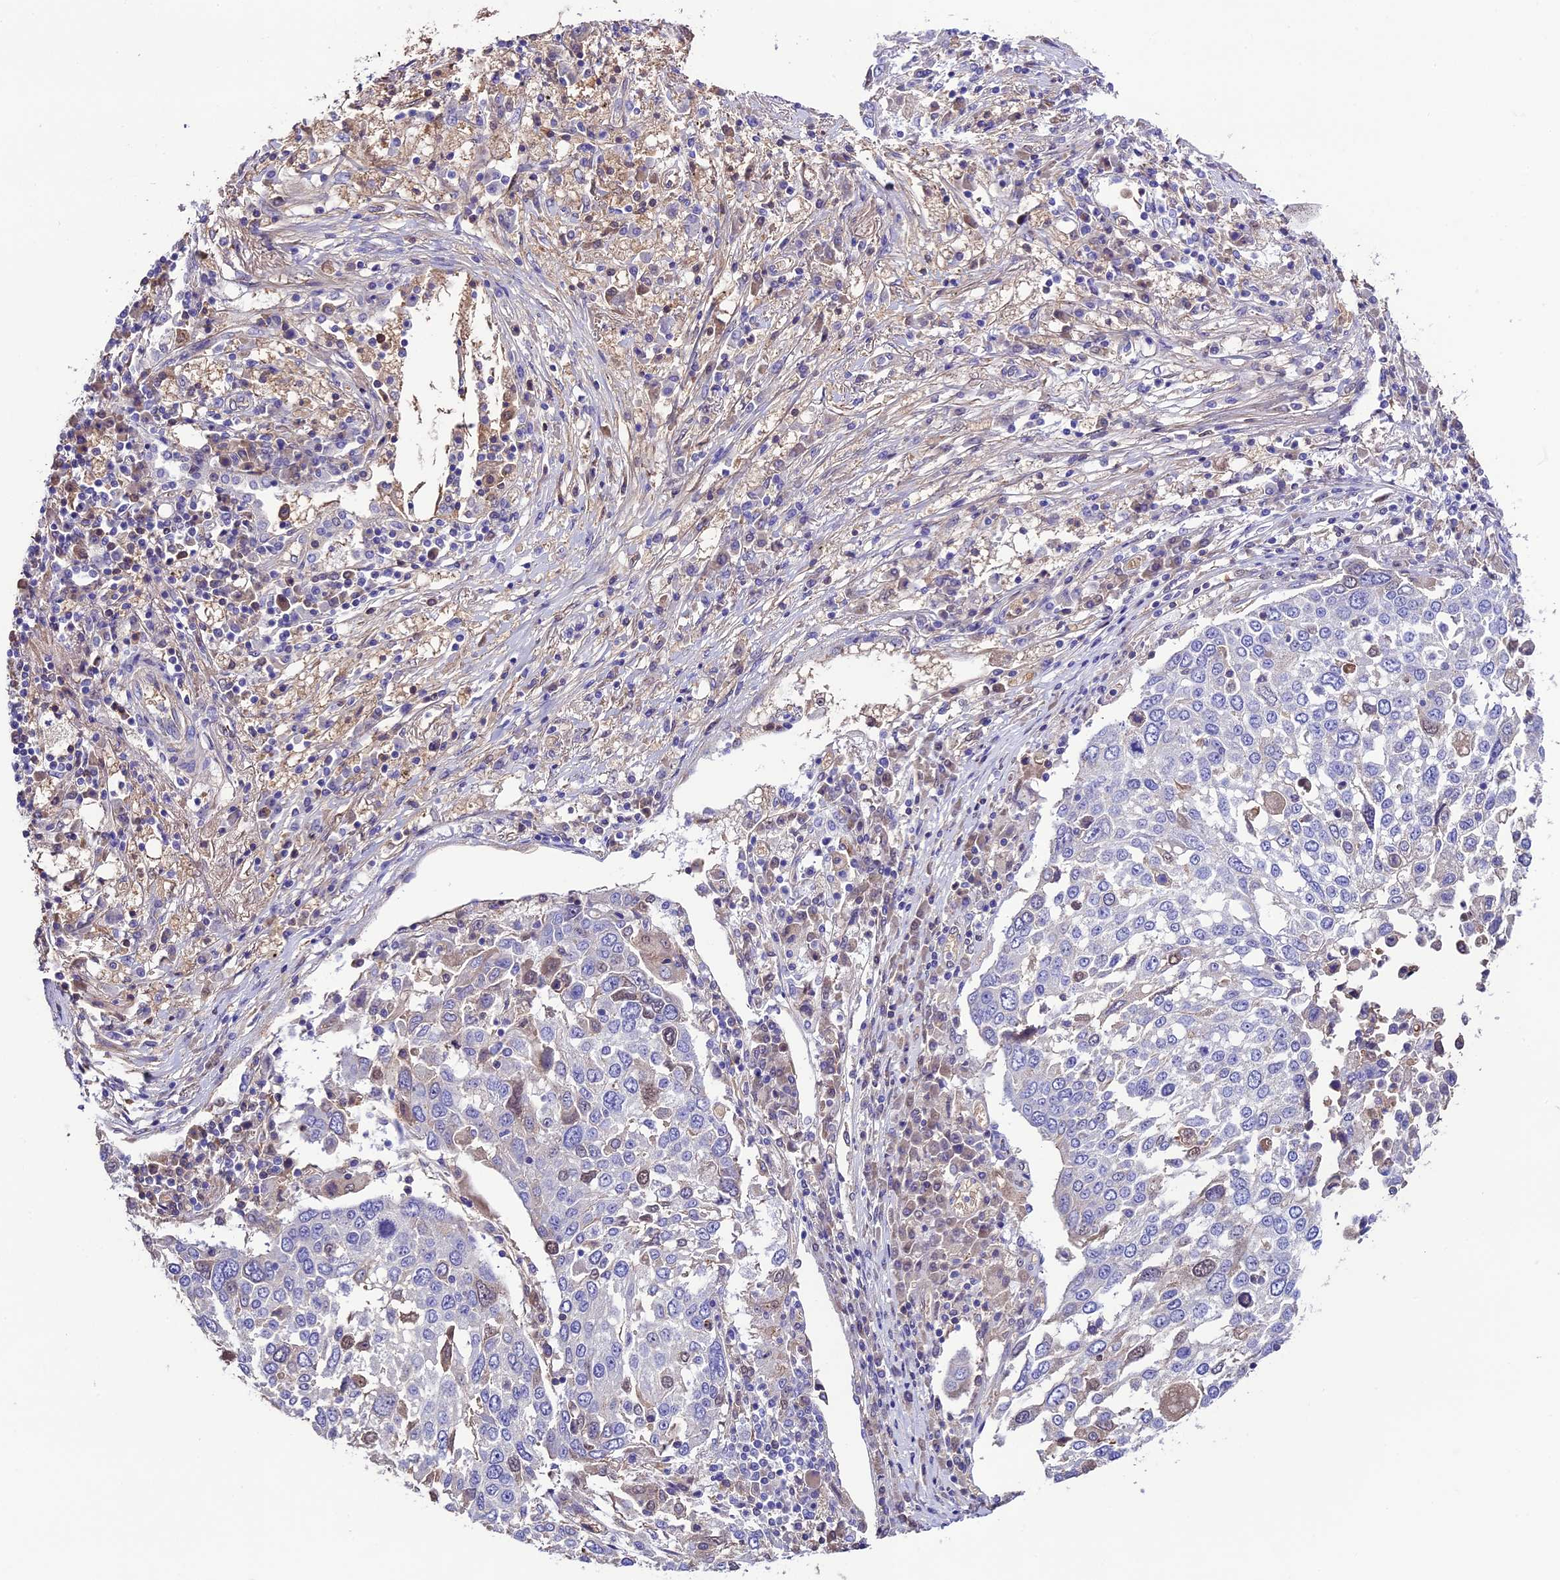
{"staining": {"intensity": "weak", "quantity": "<25%", "location": "nuclear"}, "tissue": "lung cancer", "cell_type": "Tumor cells", "image_type": "cancer", "snomed": [{"axis": "morphology", "description": "Squamous cell carcinoma, NOS"}, {"axis": "topography", "description": "Lung"}], "caption": "This is an immunohistochemistry (IHC) image of lung cancer. There is no expression in tumor cells.", "gene": "TCP11L2", "patient": {"sex": "male", "age": 65}}